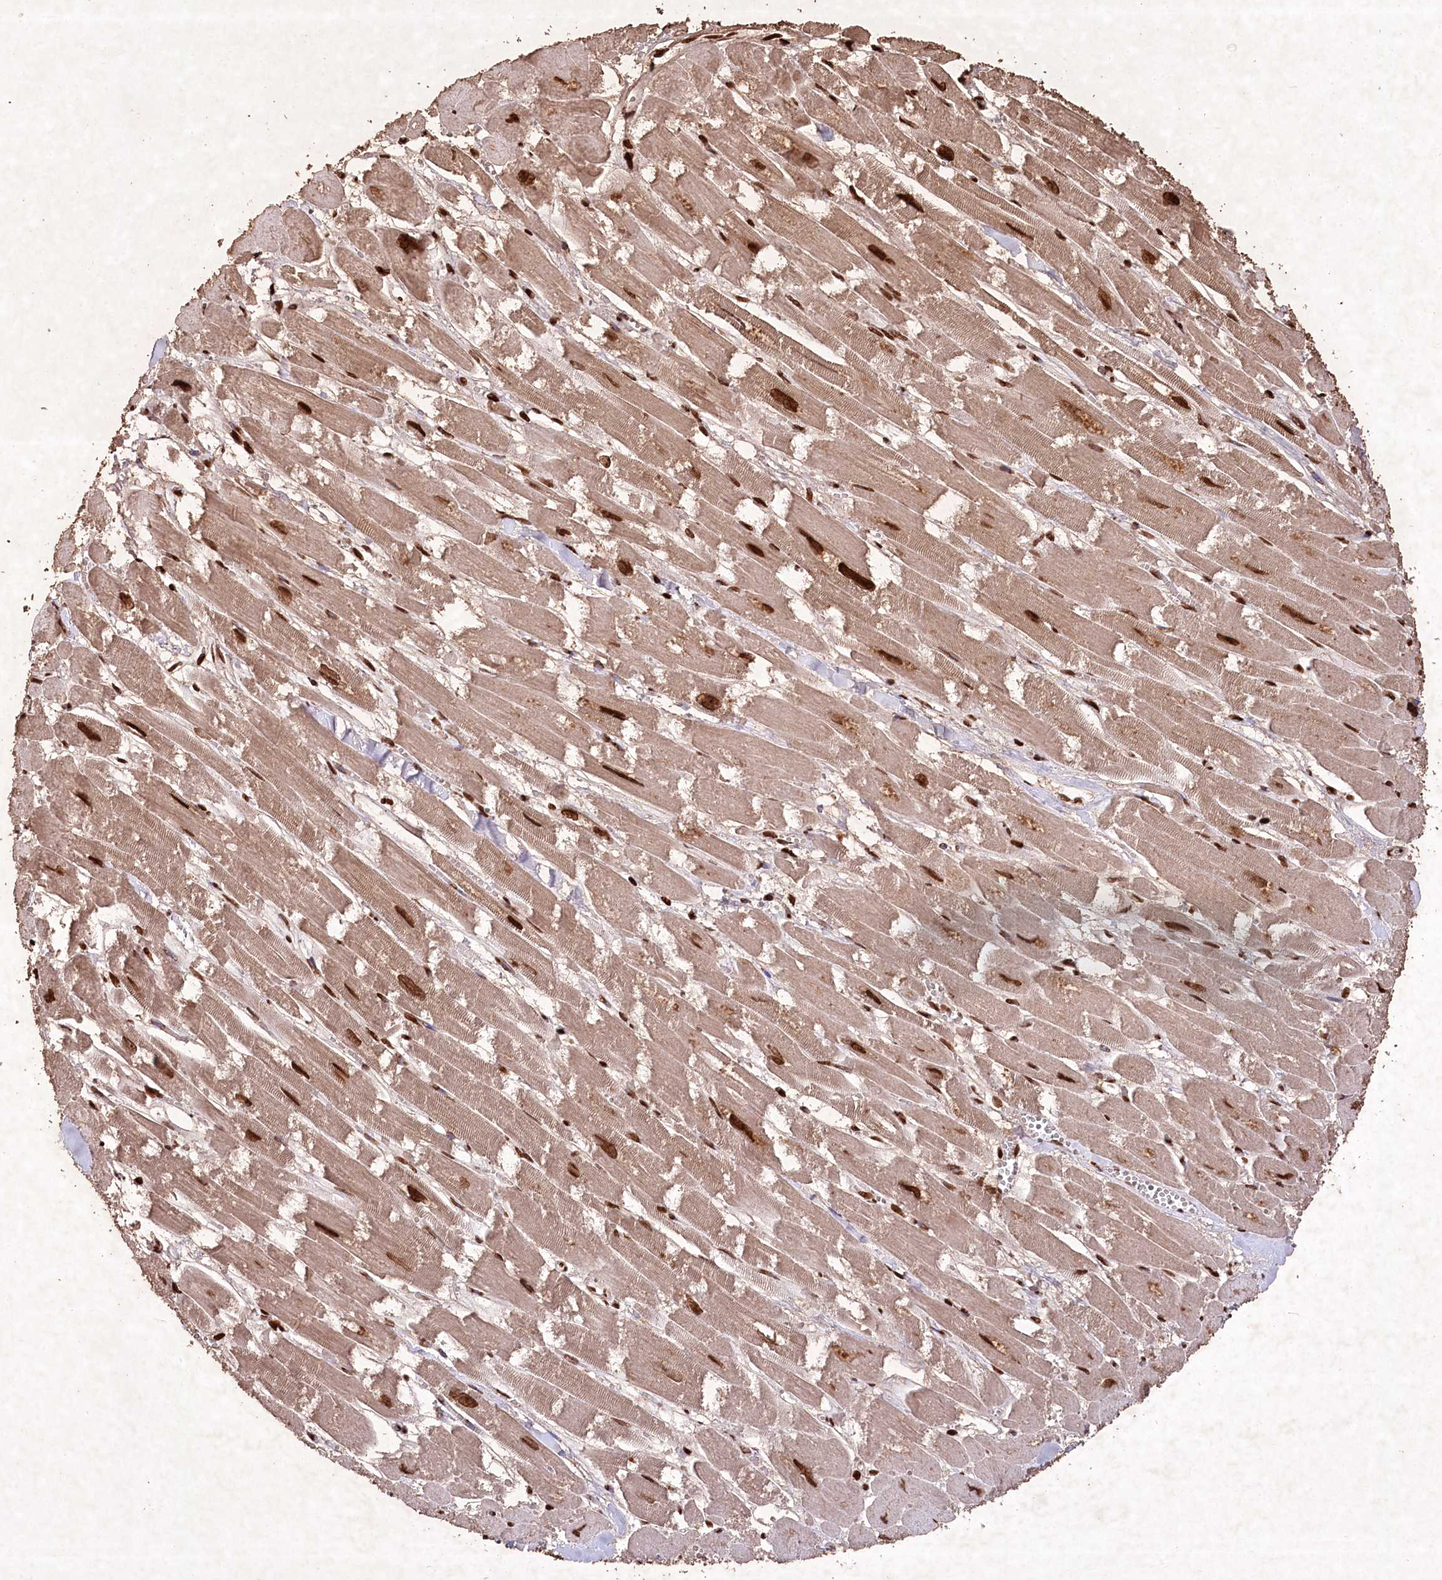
{"staining": {"intensity": "strong", "quantity": ">75%", "location": "cytoplasmic/membranous,nuclear"}, "tissue": "heart muscle", "cell_type": "Cardiomyocytes", "image_type": "normal", "snomed": [{"axis": "morphology", "description": "Normal tissue, NOS"}, {"axis": "topography", "description": "Heart"}], "caption": "Approximately >75% of cardiomyocytes in benign human heart muscle exhibit strong cytoplasmic/membranous,nuclear protein positivity as visualized by brown immunohistochemical staining.", "gene": "CCSER2", "patient": {"sex": "male", "age": 54}}